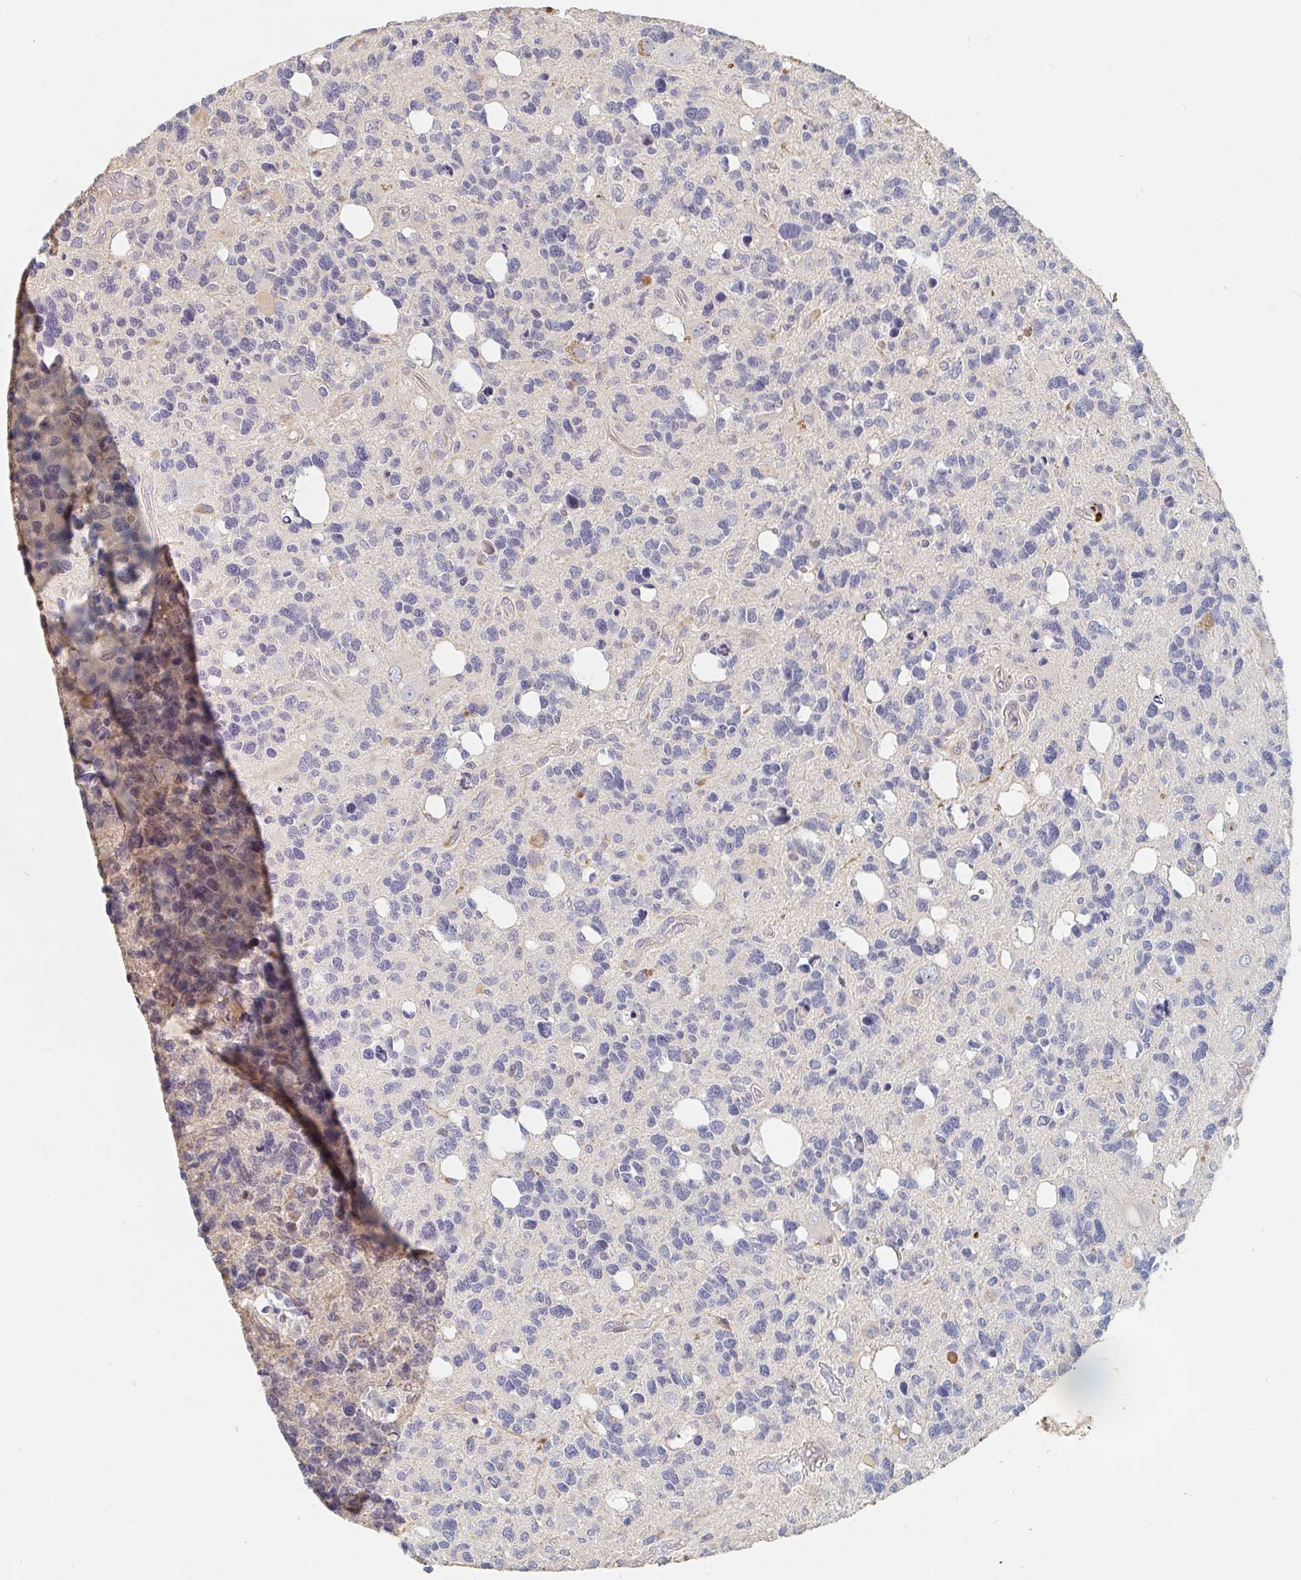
{"staining": {"intensity": "negative", "quantity": "none", "location": "none"}, "tissue": "glioma", "cell_type": "Tumor cells", "image_type": "cancer", "snomed": [{"axis": "morphology", "description": "Glioma, malignant, High grade"}, {"axis": "topography", "description": "Brain"}], "caption": "The immunohistochemistry image has no significant positivity in tumor cells of malignant glioma (high-grade) tissue. The staining is performed using DAB (3,3'-diaminobenzidine) brown chromogen with nuclei counter-stained in using hematoxylin.", "gene": "NME9", "patient": {"sex": "male", "age": 49}}